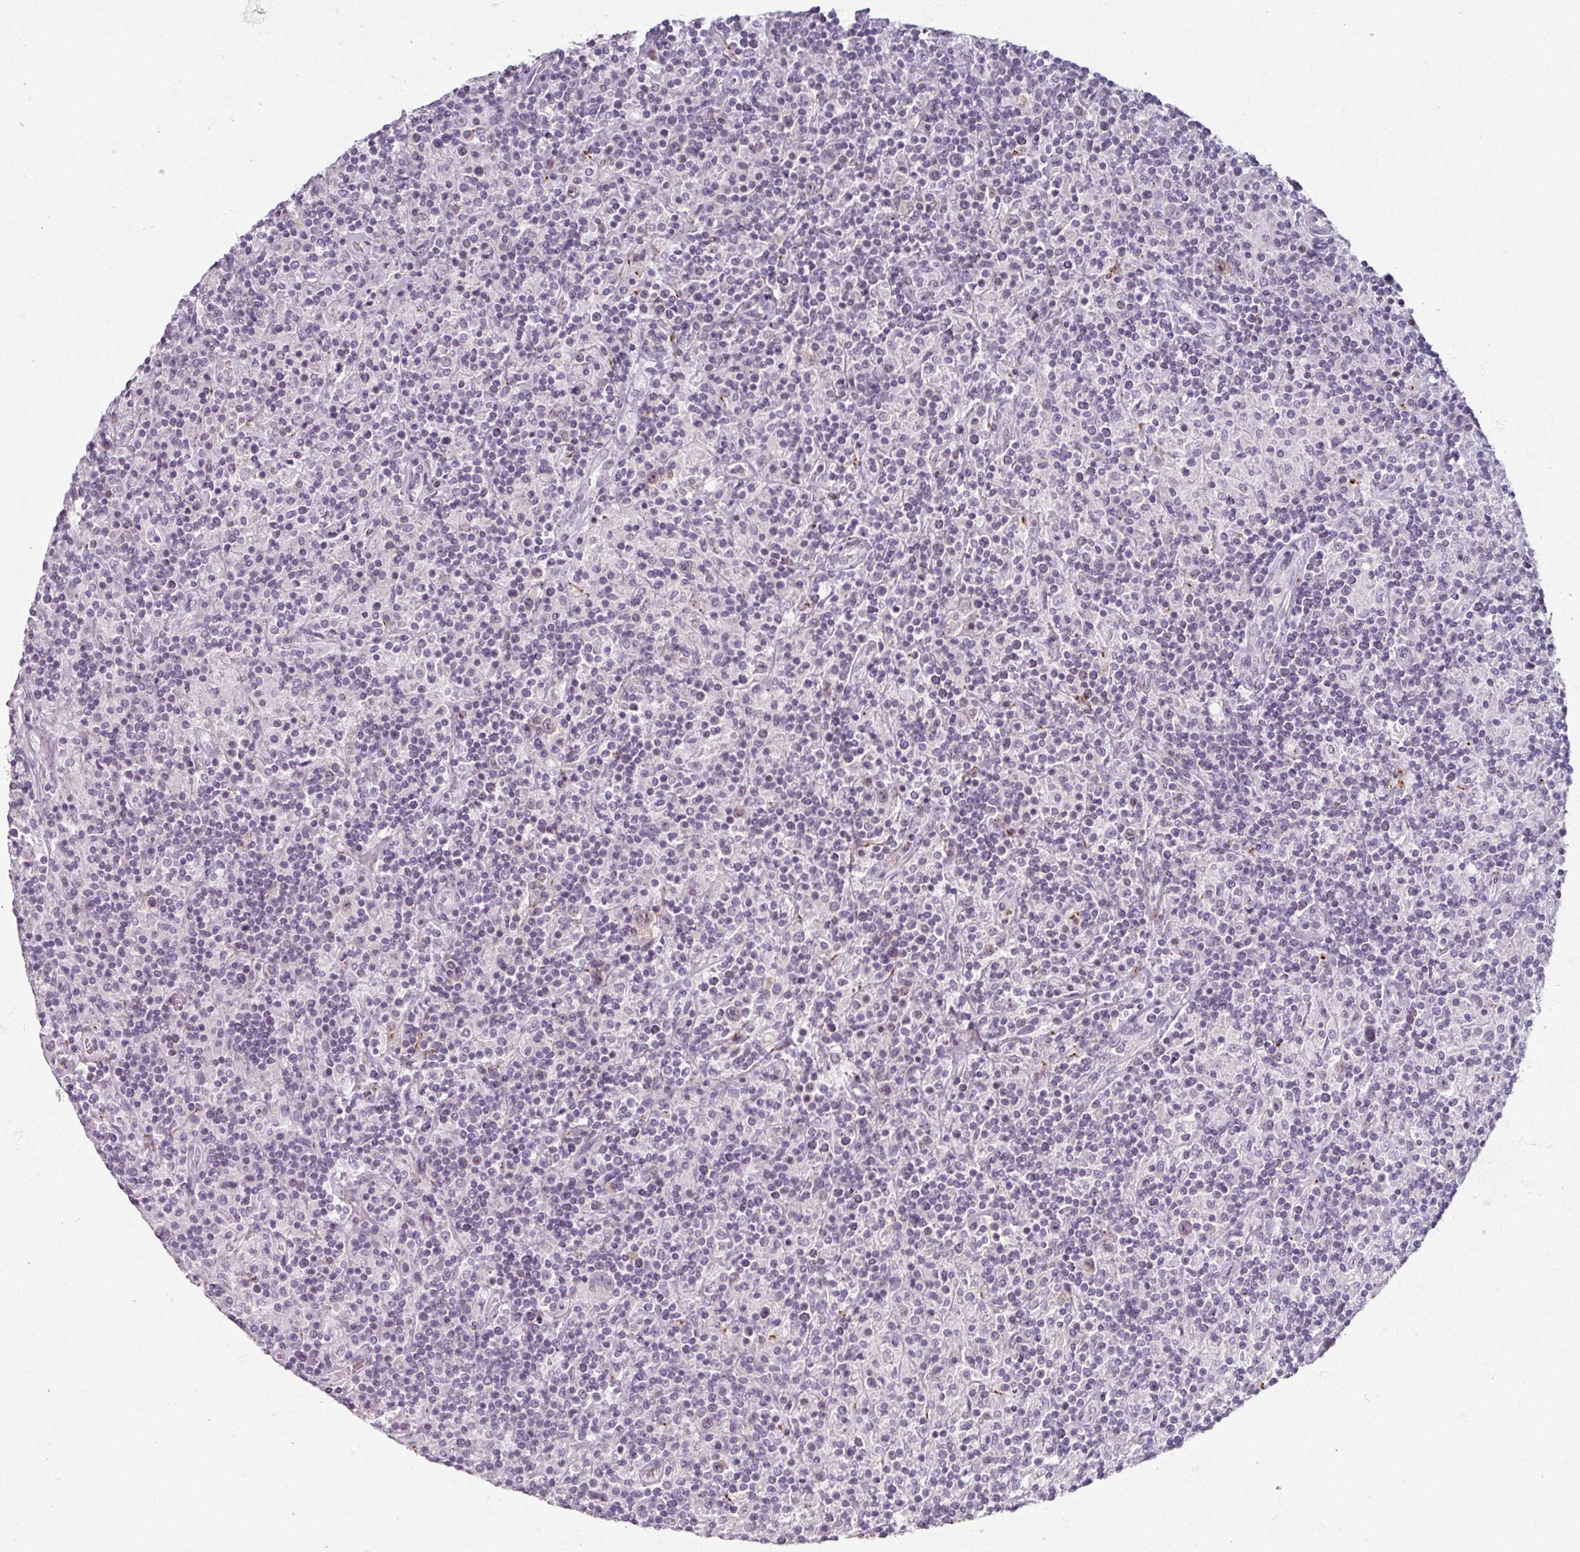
{"staining": {"intensity": "negative", "quantity": "none", "location": "none"}, "tissue": "lymphoma", "cell_type": "Tumor cells", "image_type": "cancer", "snomed": [{"axis": "morphology", "description": "Hodgkin's disease, NOS"}, {"axis": "topography", "description": "Lymph node"}], "caption": "This is an immunohistochemistry photomicrograph of Hodgkin's disease. There is no positivity in tumor cells.", "gene": "RIPOR3", "patient": {"sex": "male", "age": 70}}